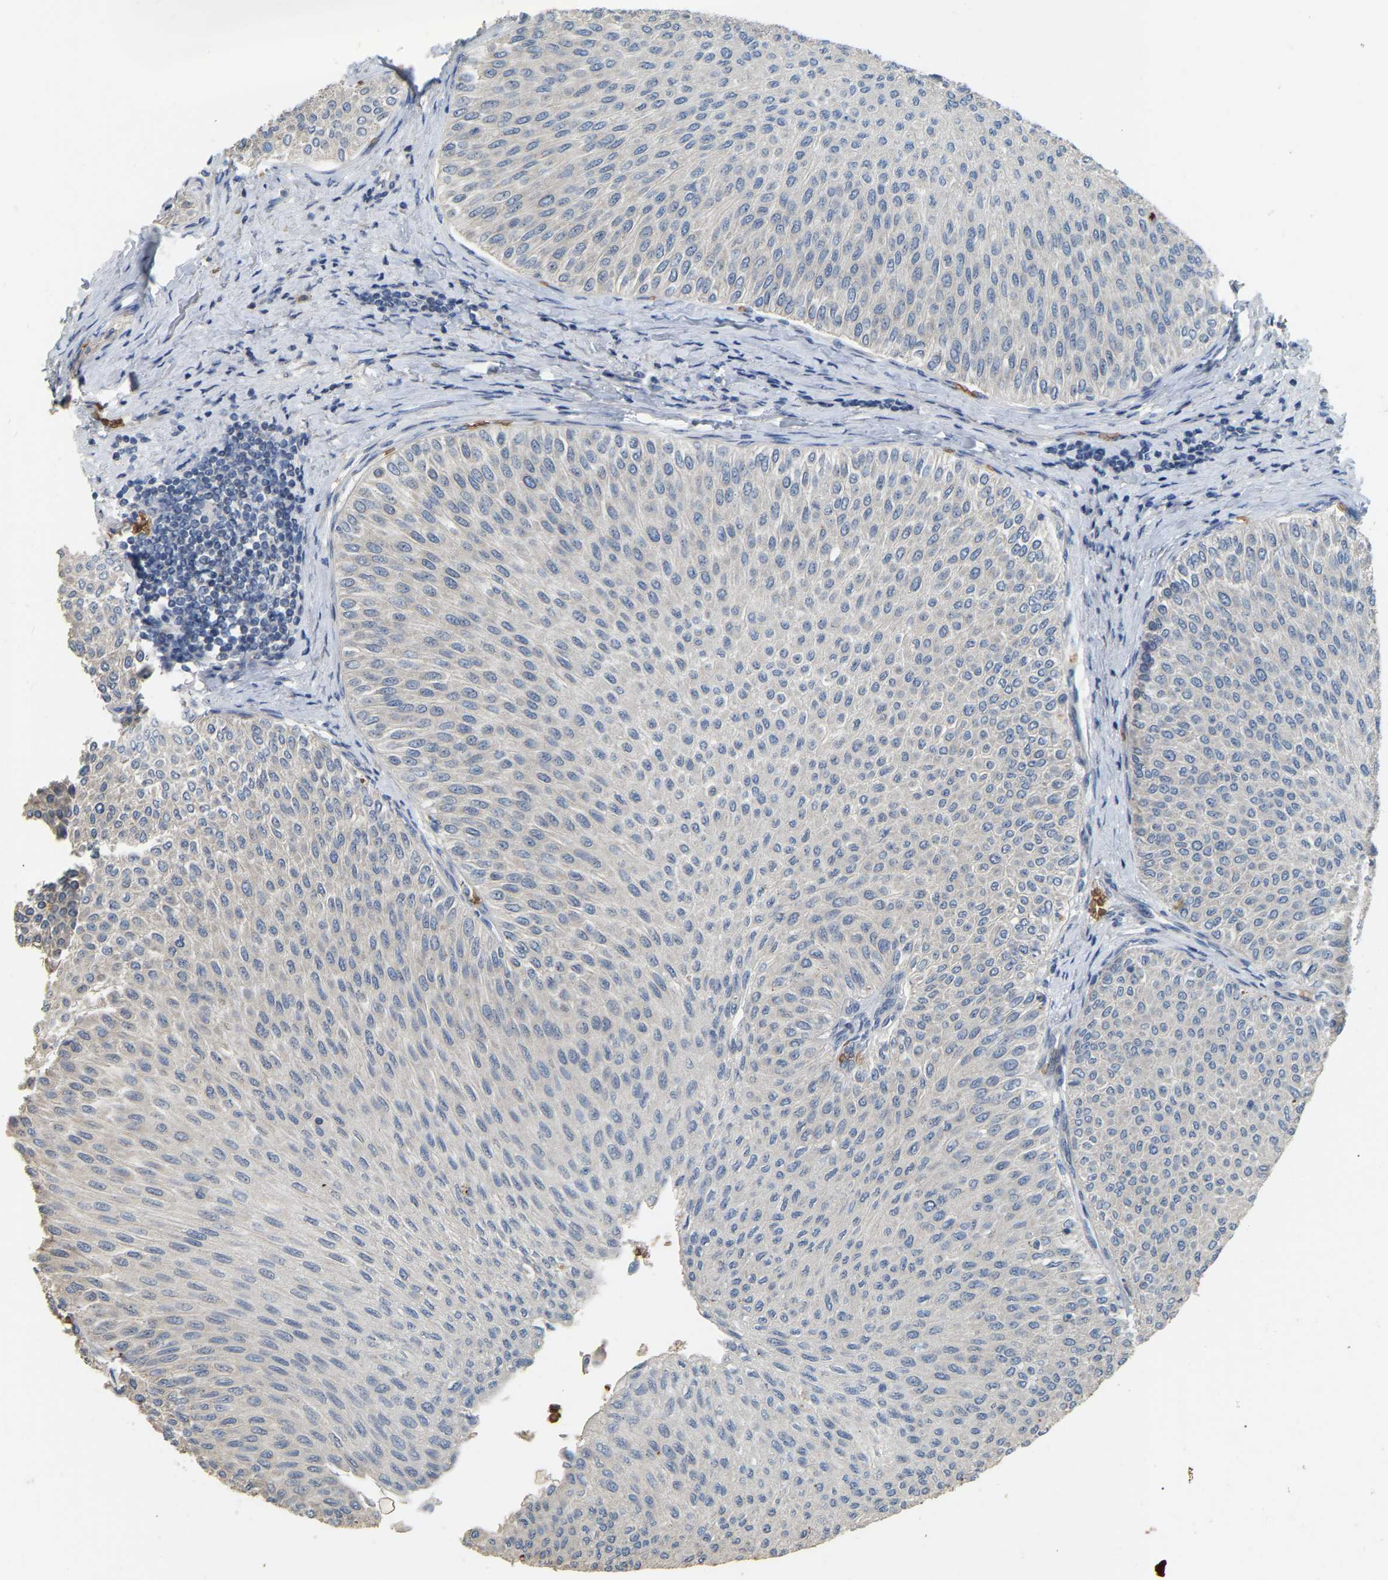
{"staining": {"intensity": "negative", "quantity": "none", "location": "none"}, "tissue": "urothelial cancer", "cell_type": "Tumor cells", "image_type": "cancer", "snomed": [{"axis": "morphology", "description": "Urothelial carcinoma, Low grade"}, {"axis": "topography", "description": "Urinary bladder"}], "caption": "DAB immunohistochemical staining of human low-grade urothelial carcinoma displays no significant staining in tumor cells.", "gene": "CFAP298", "patient": {"sex": "male", "age": 78}}